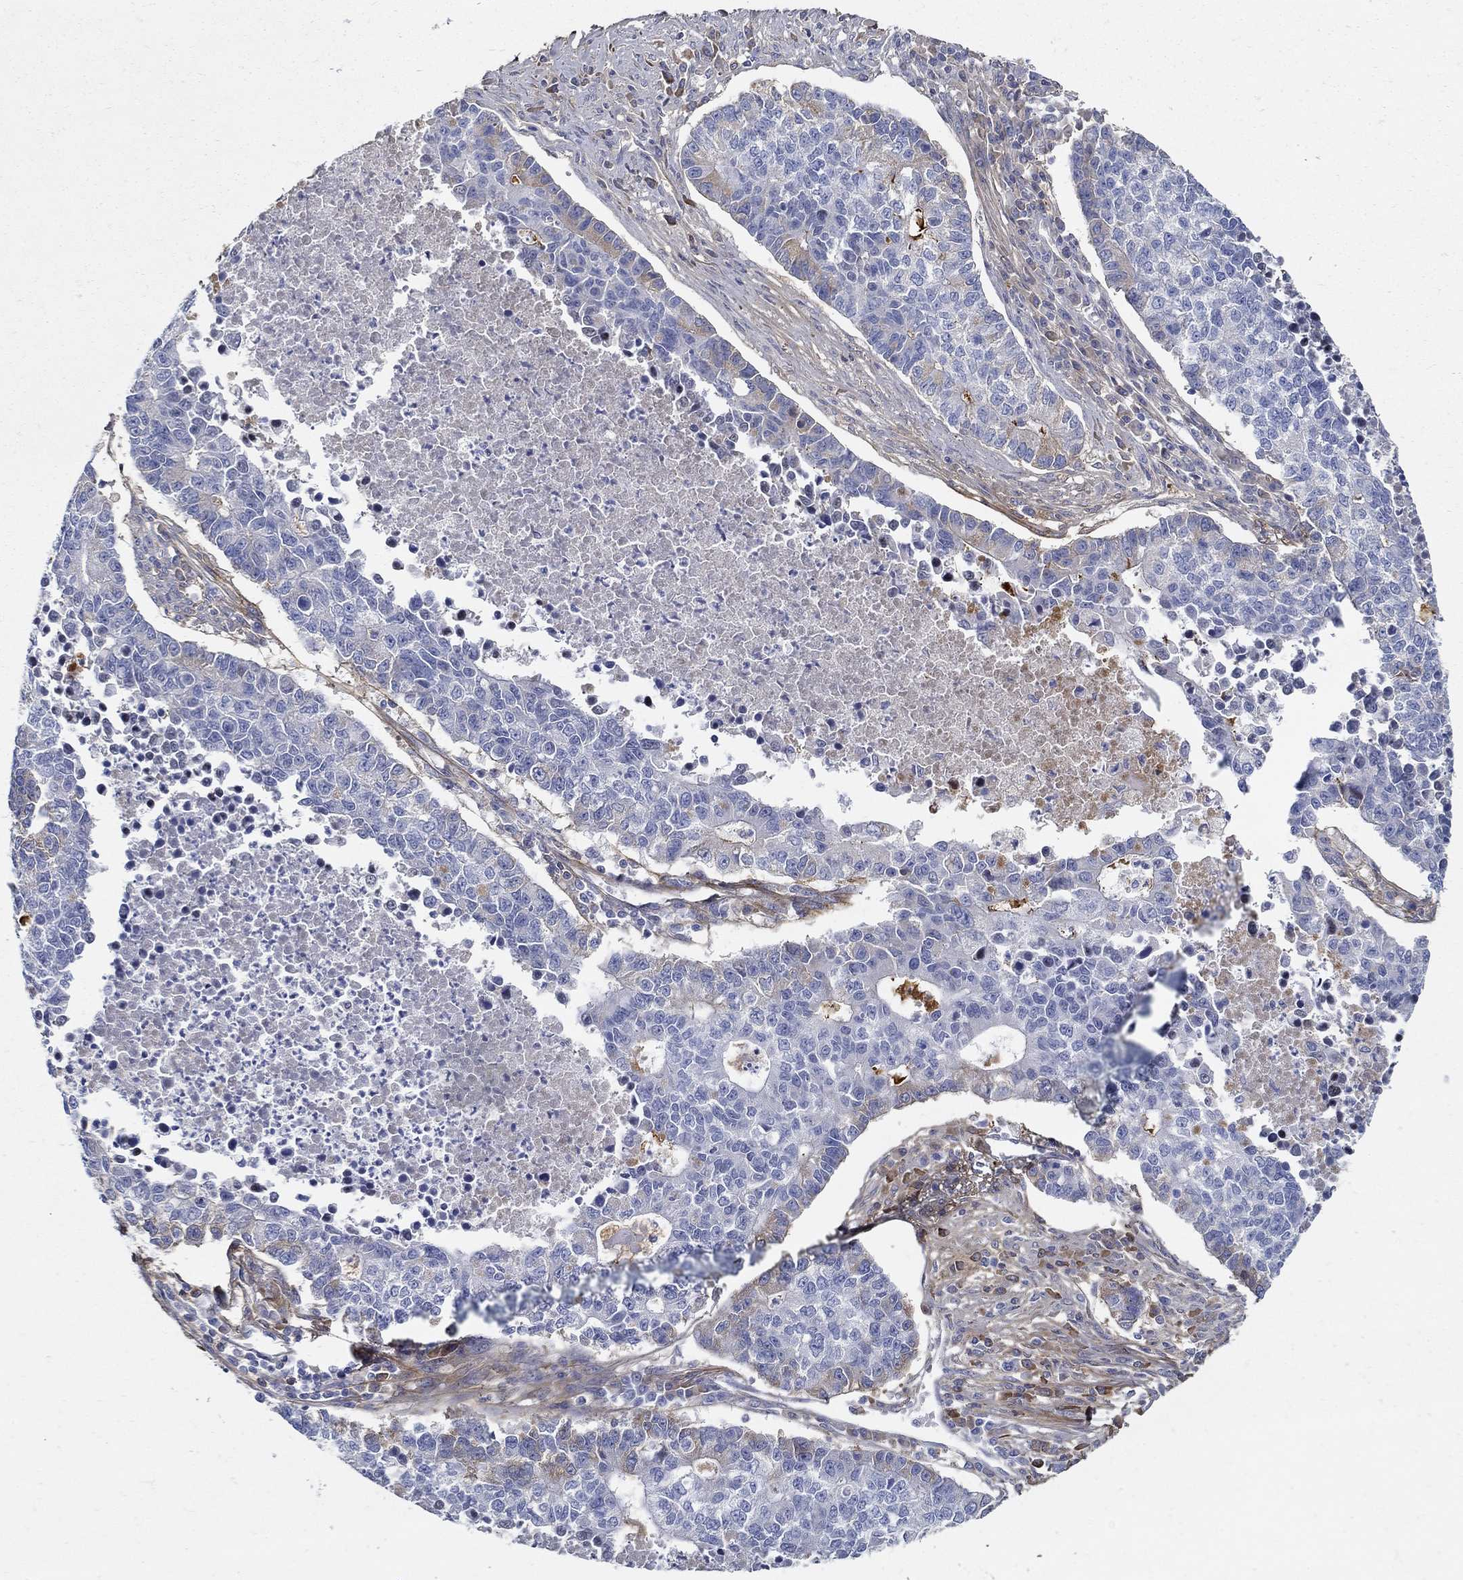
{"staining": {"intensity": "weak", "quantity": "<25%", "location": "cytoplasmic/membranous"}, "tissue": "lung cancer", "cell_type": "Tumor cells", "image_type": "cancer", "snomed": [{"axis": "morphology", "description": "Adenocarcinoma, NOS"}, {"axis": "topography", "description": "Lung"}], "caption": "Immunohistochemistry (IHC) histopathology image of neoplastic tissue: lung adenocarcinoma stained with DAB (3,3'-diaminobenzidine) displays no significant protein staining in tumor cells.", "gene": "TGFBI", "patient": {"sex": "male", "age": 57}}